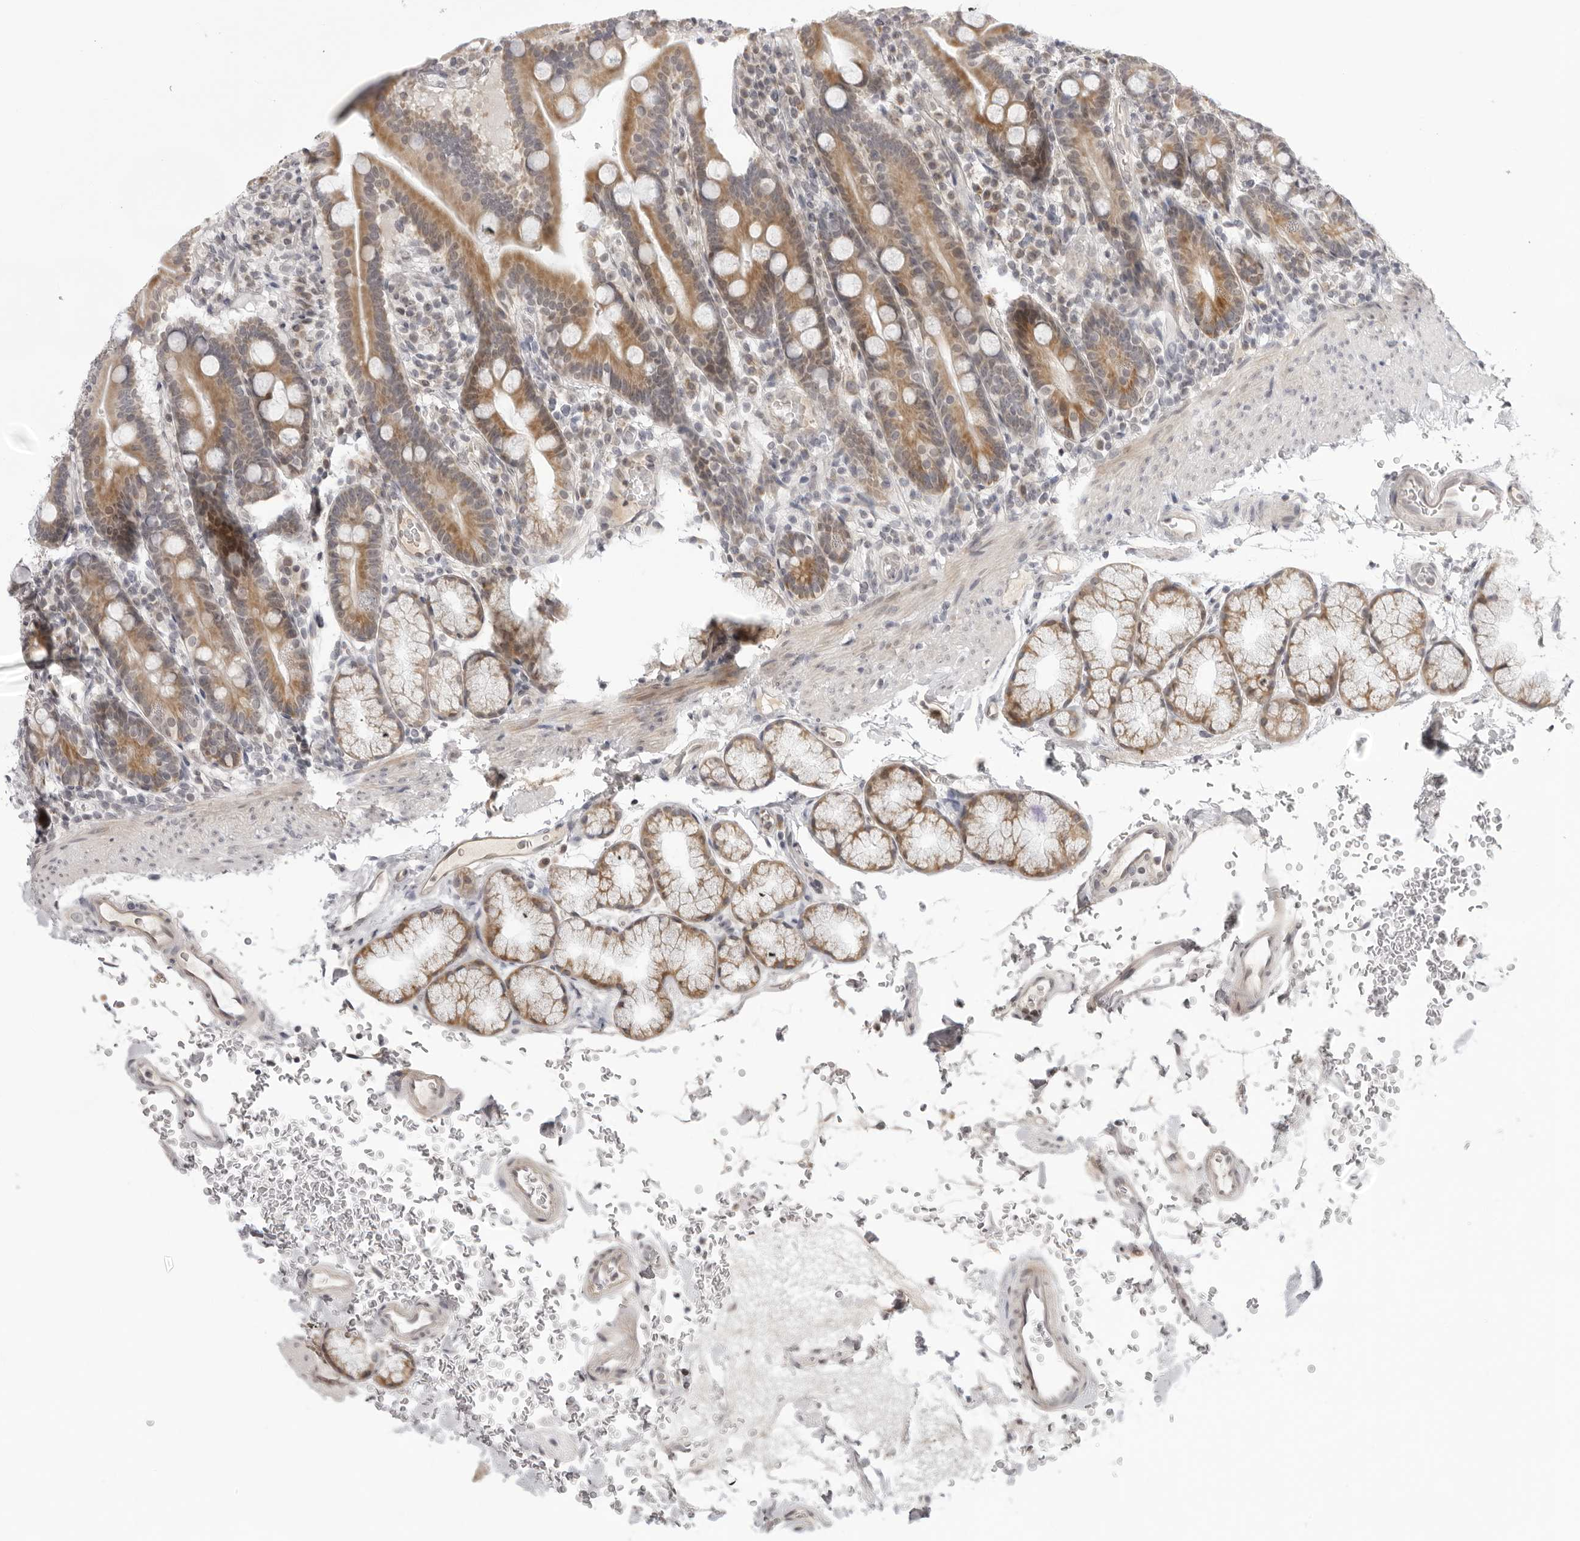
{"staining": {"intensity": "moderate", "quantity": "25%-75%", "location": "cytoplasmic/membranous"}, "tissue": "duodenum", "cell_type": "Glandular cells", "image_type": "normal", "snomed": [{"axis": "morphology", "description": "Normal tissue, NOS"}, {"axis": "topography", "description": "Duodenum"}], "caption": "A high-resolution image shows immunohistochemistry staining of normal duodenum, which shows moderate cytoplasmic/membranous expression in approximately 25%-75% of glandular cells.", "gene": "ACP6", "patient": {"sex": "male", "age": 54}}